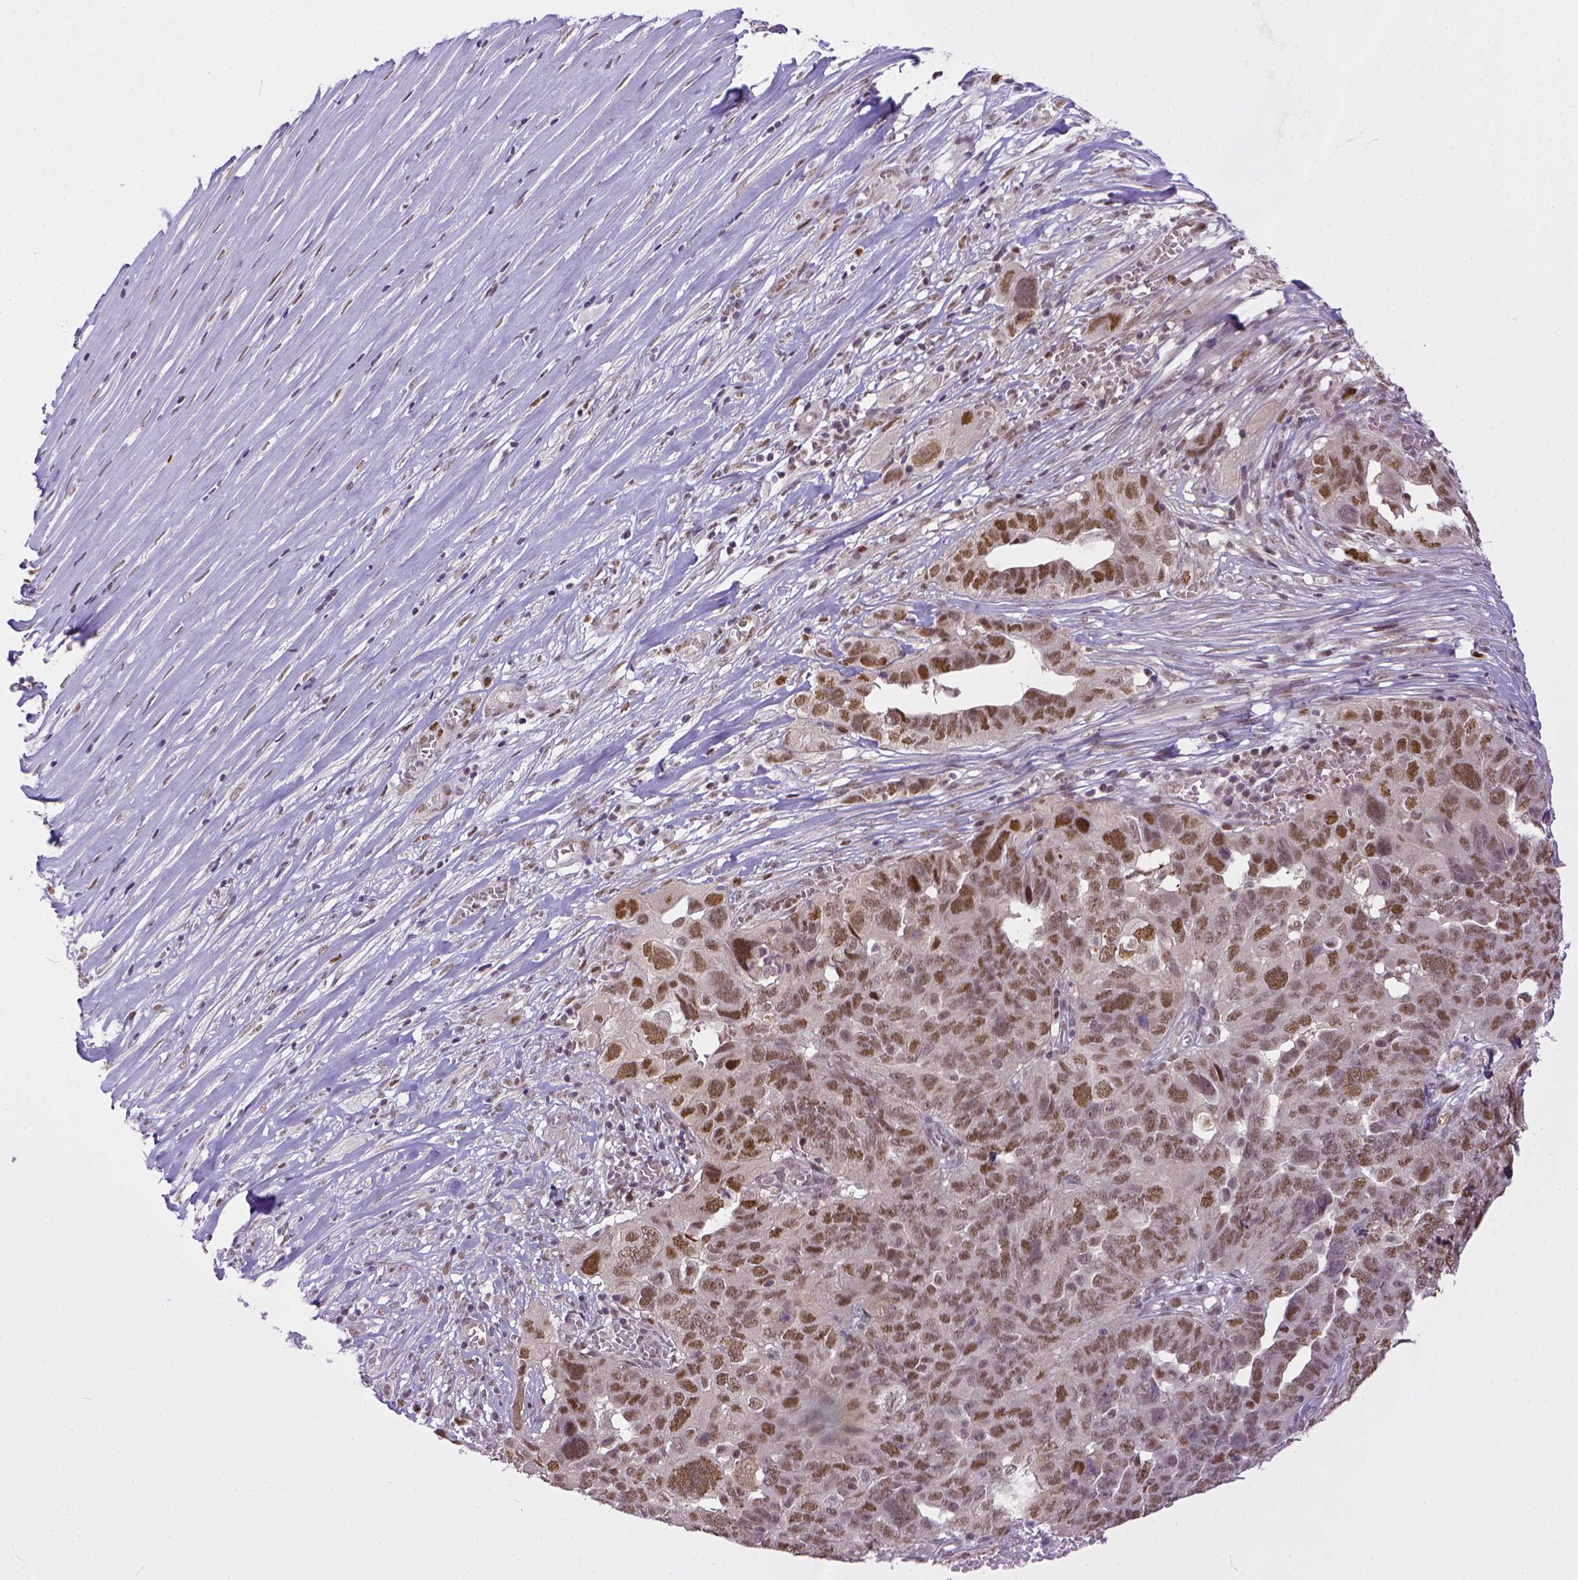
{"staining": {"intensity": "moderate", "quantity": ">75%", "location": "nuclear"}, "tissue": "ovarian cancer", "cell_type": "Tumor cells", "image_type": "cancer", "snomed": [{"axis": "morphology", "description": "Carcinoma, endometroid"}, {"axis": "topography", "description": "Soft tissue"}, {"axis": "topography", "description": "Ovary"}], "caption": "IHC (DAB) staining of ovarian endometroid carcinoma exhibits moderate nuclear protein expression in about >75% of tumor cells. (DAB (3,3'-diaminobenzidine) IHC, brown staining for protein, blue staining for nuclei).", "gene": "ERCC1", "patient": {"sex": "female", "age": 52}}